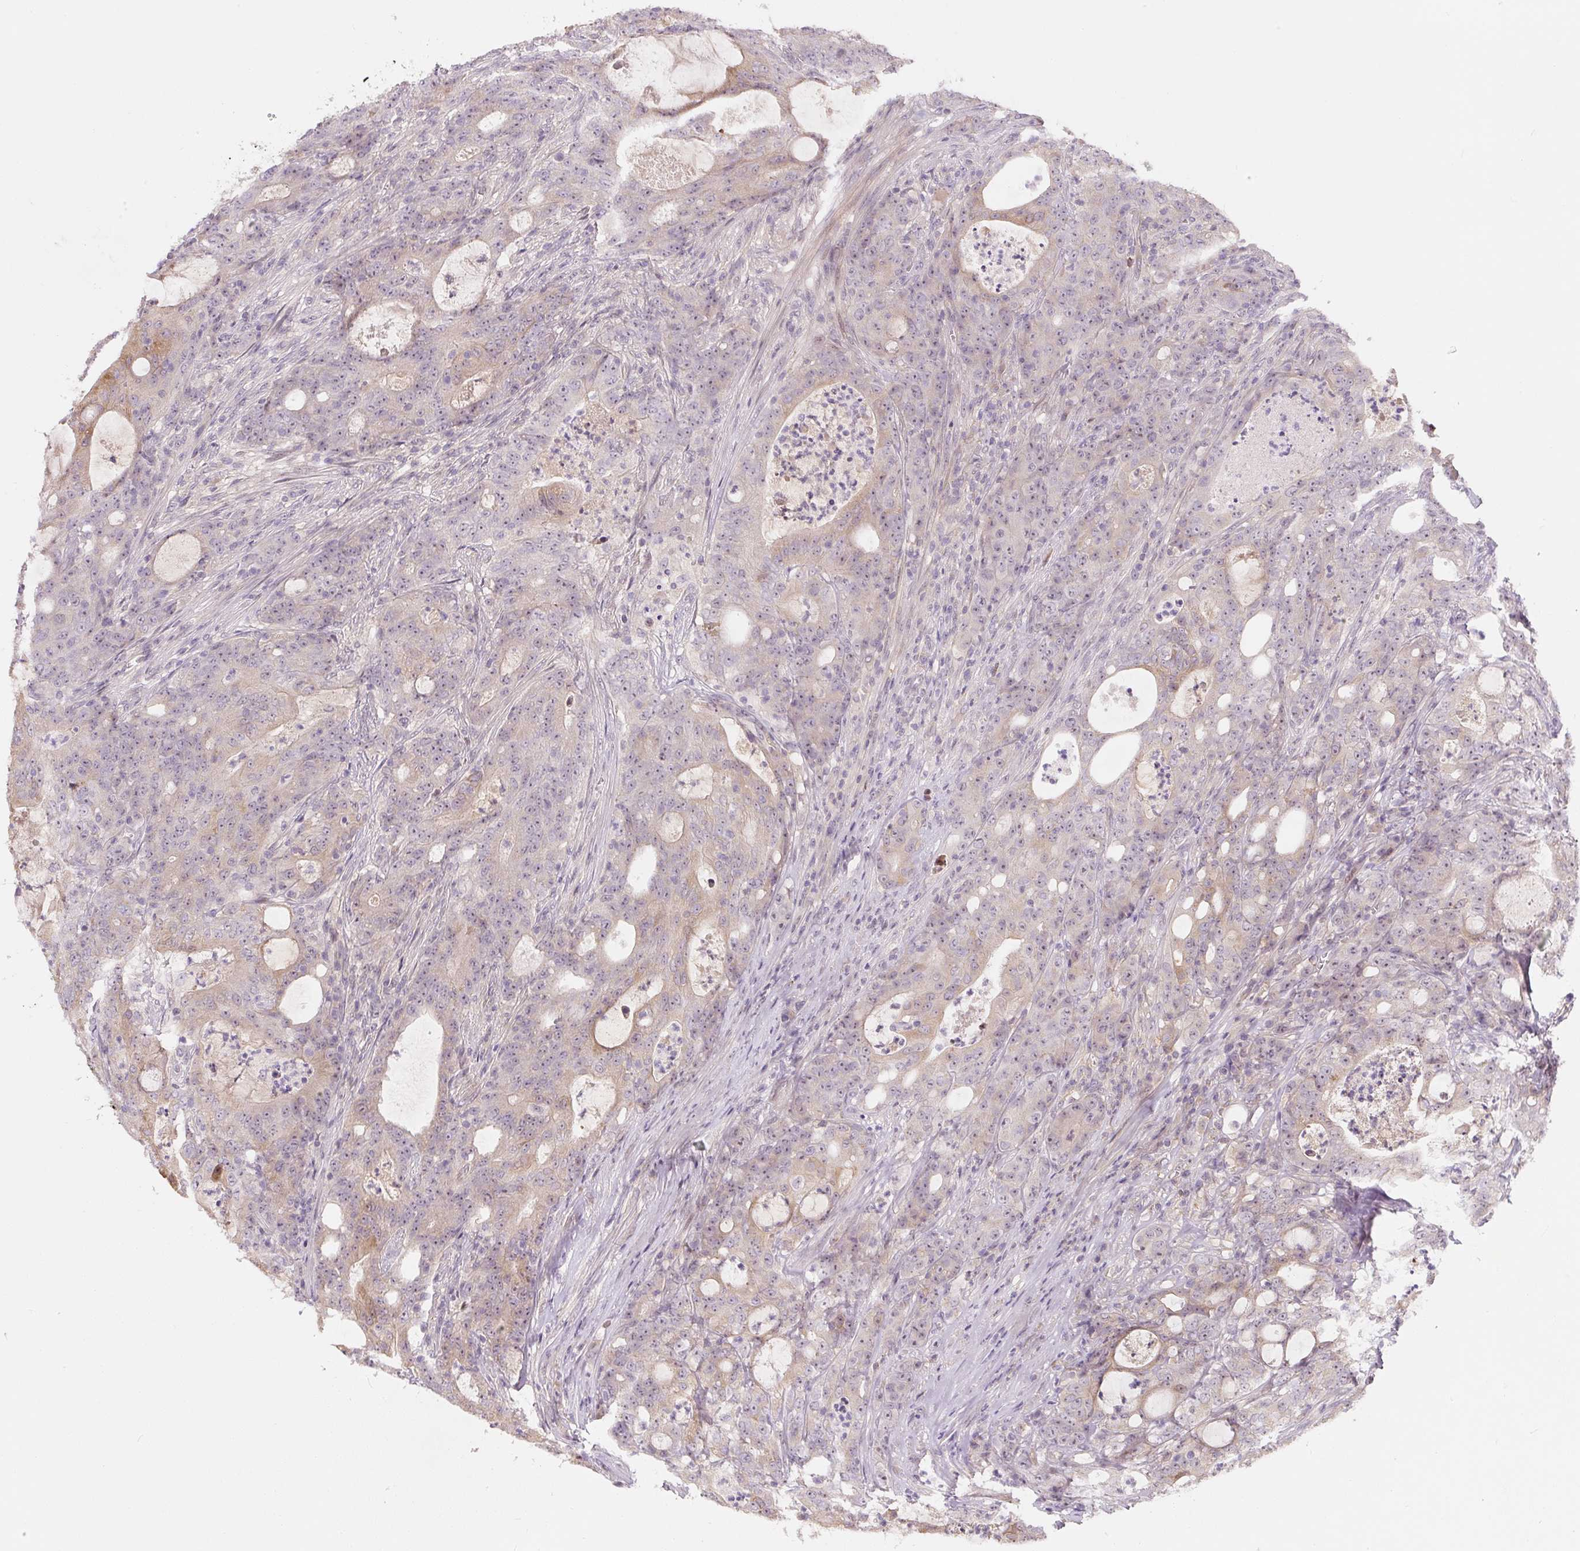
{"staining": {"intensity": "weak", "quantity": "25%-75%", "location": "cytoplasmic/membranous,nuclear"}, "tissue": "colorectal cancer", "cell_type": "Tumor cells", "image_type": "cancer", "snomed": [{"axis": "morphology", "description": "Adenocarcinoma, NOS"}, {"axis": "topography", "description": "Colon"}], "caption": "Colorectal adenocarcinoma stained with DAB (3,3'-diaminobenzidine) immunohistochemistry demonstrates low levels of weak cytoplasmic/membranous and nuclear staining in approximately 25%-75% of tumor cells.", "gene": "PWWP3B", "patient": {"sex": "male", "age": 83}}